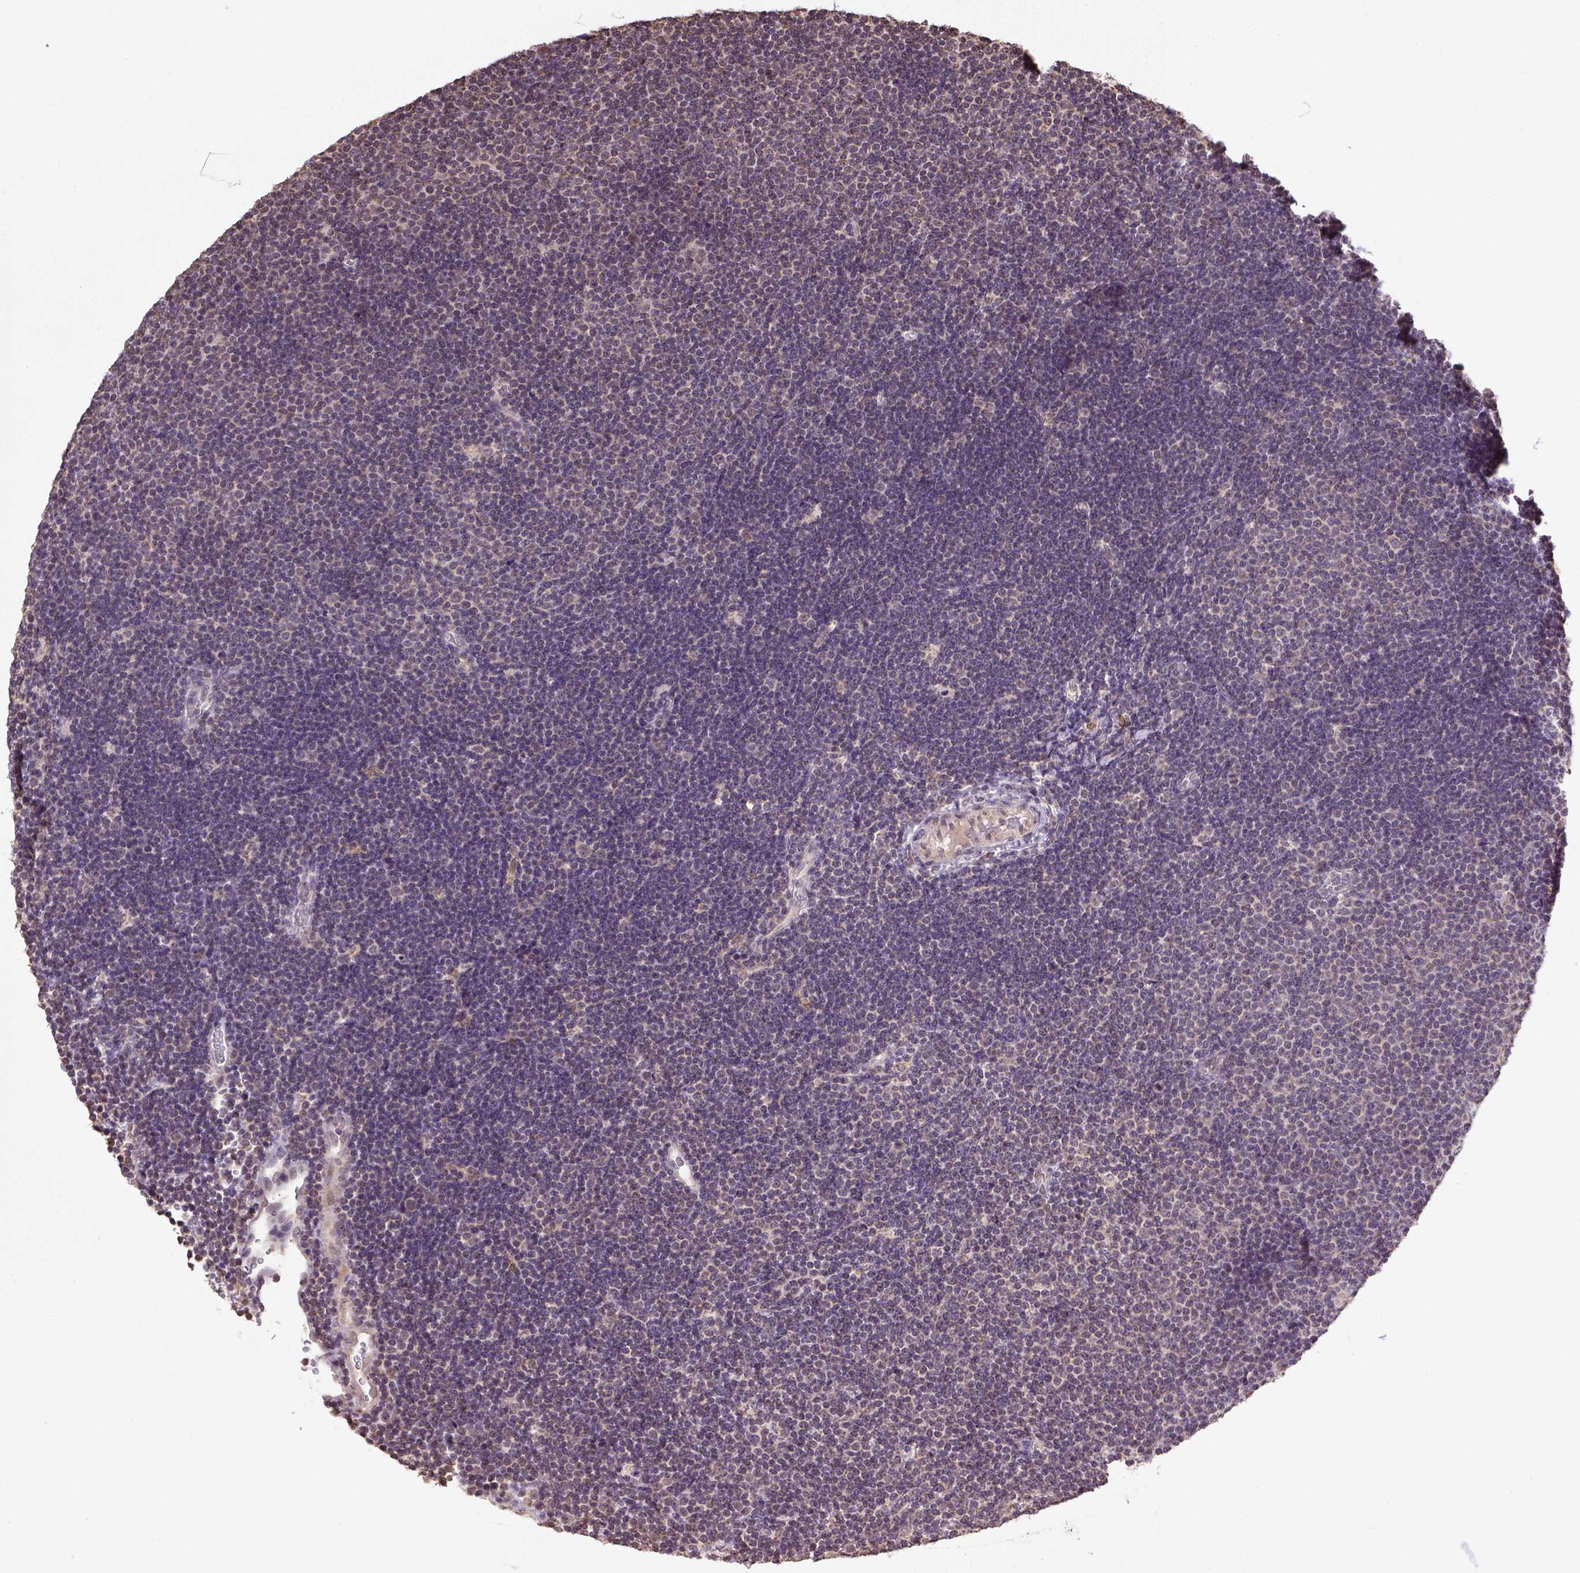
{"staining": {"intensity": "weak", "quantity": ">75%", "location": "cytoplasmic/membranous"}, "tissue": "lymphoma", "cell_type": "Tumor cells", "image_type": "cancer", "snomed": [{"axis": "morphology", "description": "Malignant lymphoma, non-Hodgkin's type, Low grade"}, {"axis": "topography", "description": "Brain"}], "caption": "The image exhibits staining of malignant lymphoma, non-Hodgkin's type (low-grade), revealing weak cytoplasmic/membranous protein expression (brown color) within tumor cells.", "gene": "NUDT10", "patient": {"sex": "female", "age": 66}}